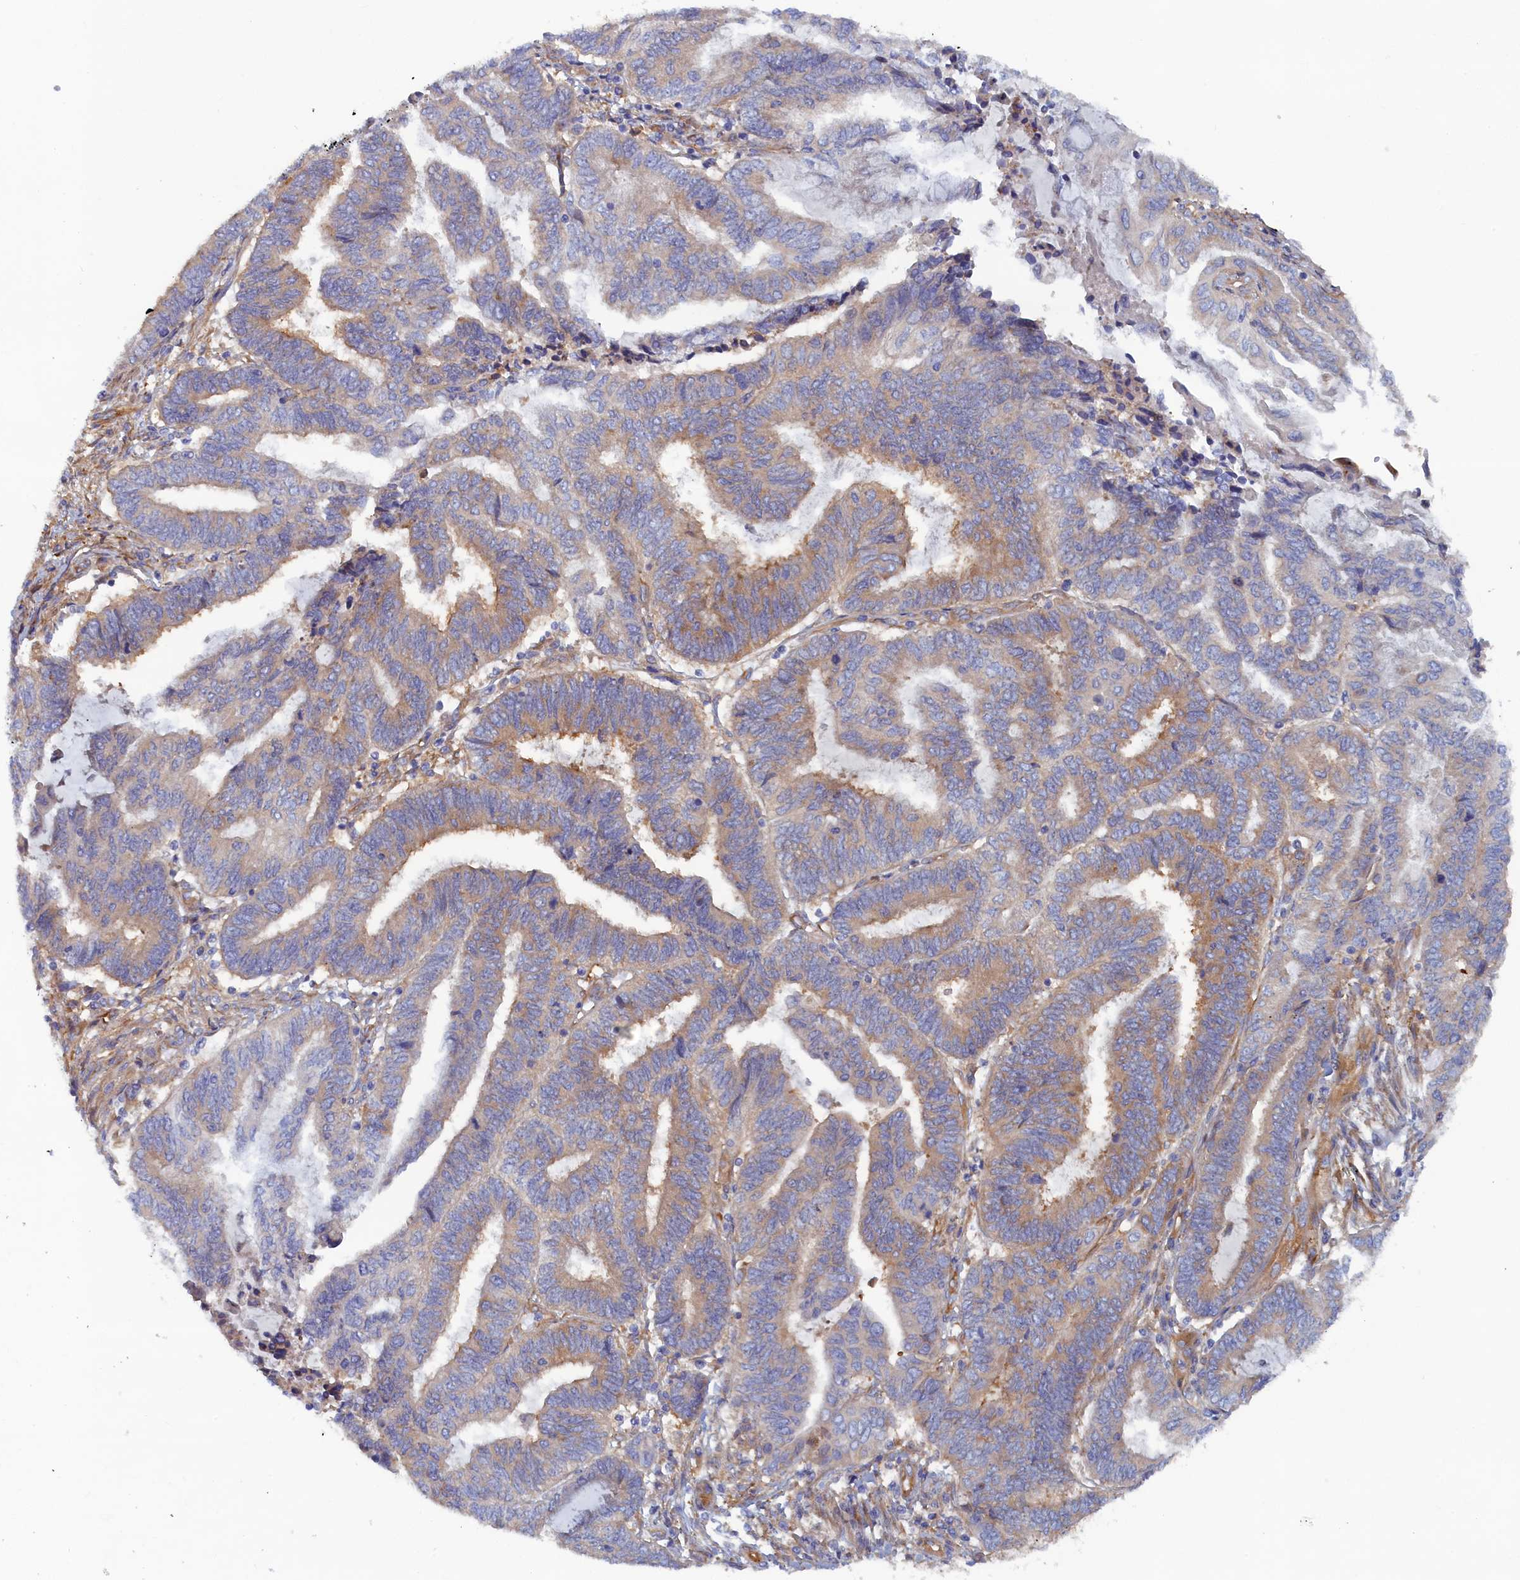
{"staining": {"intensity": "weak", "quantity": "25%-75%", "location": "cytoplasmic/membranous"}, "tissue": "endometrial cancer", "cell_type": "Tumor cells", "image_type": "cancer", "snomed": [{"axis": "morphology", "description": "Adenocarcinoma, NOS"}, {"axis": "topography", "description": "Uterus"}, {"axis": "topography", "description": "Endometrium"}], "caption": "High-magnification brightfield microscopy of adenocarcinoma (endometrial) stained with DAB (3,3'-diaminobenzidine) (brown) and counterstained with hematoxylin (blue). tumor cells exhibit weak cytoplasmic/membranous expression is appreciated in about25%-75% of cells.", "gene": "TMEM196", "patient": {"sex": "female", "age": 70}}